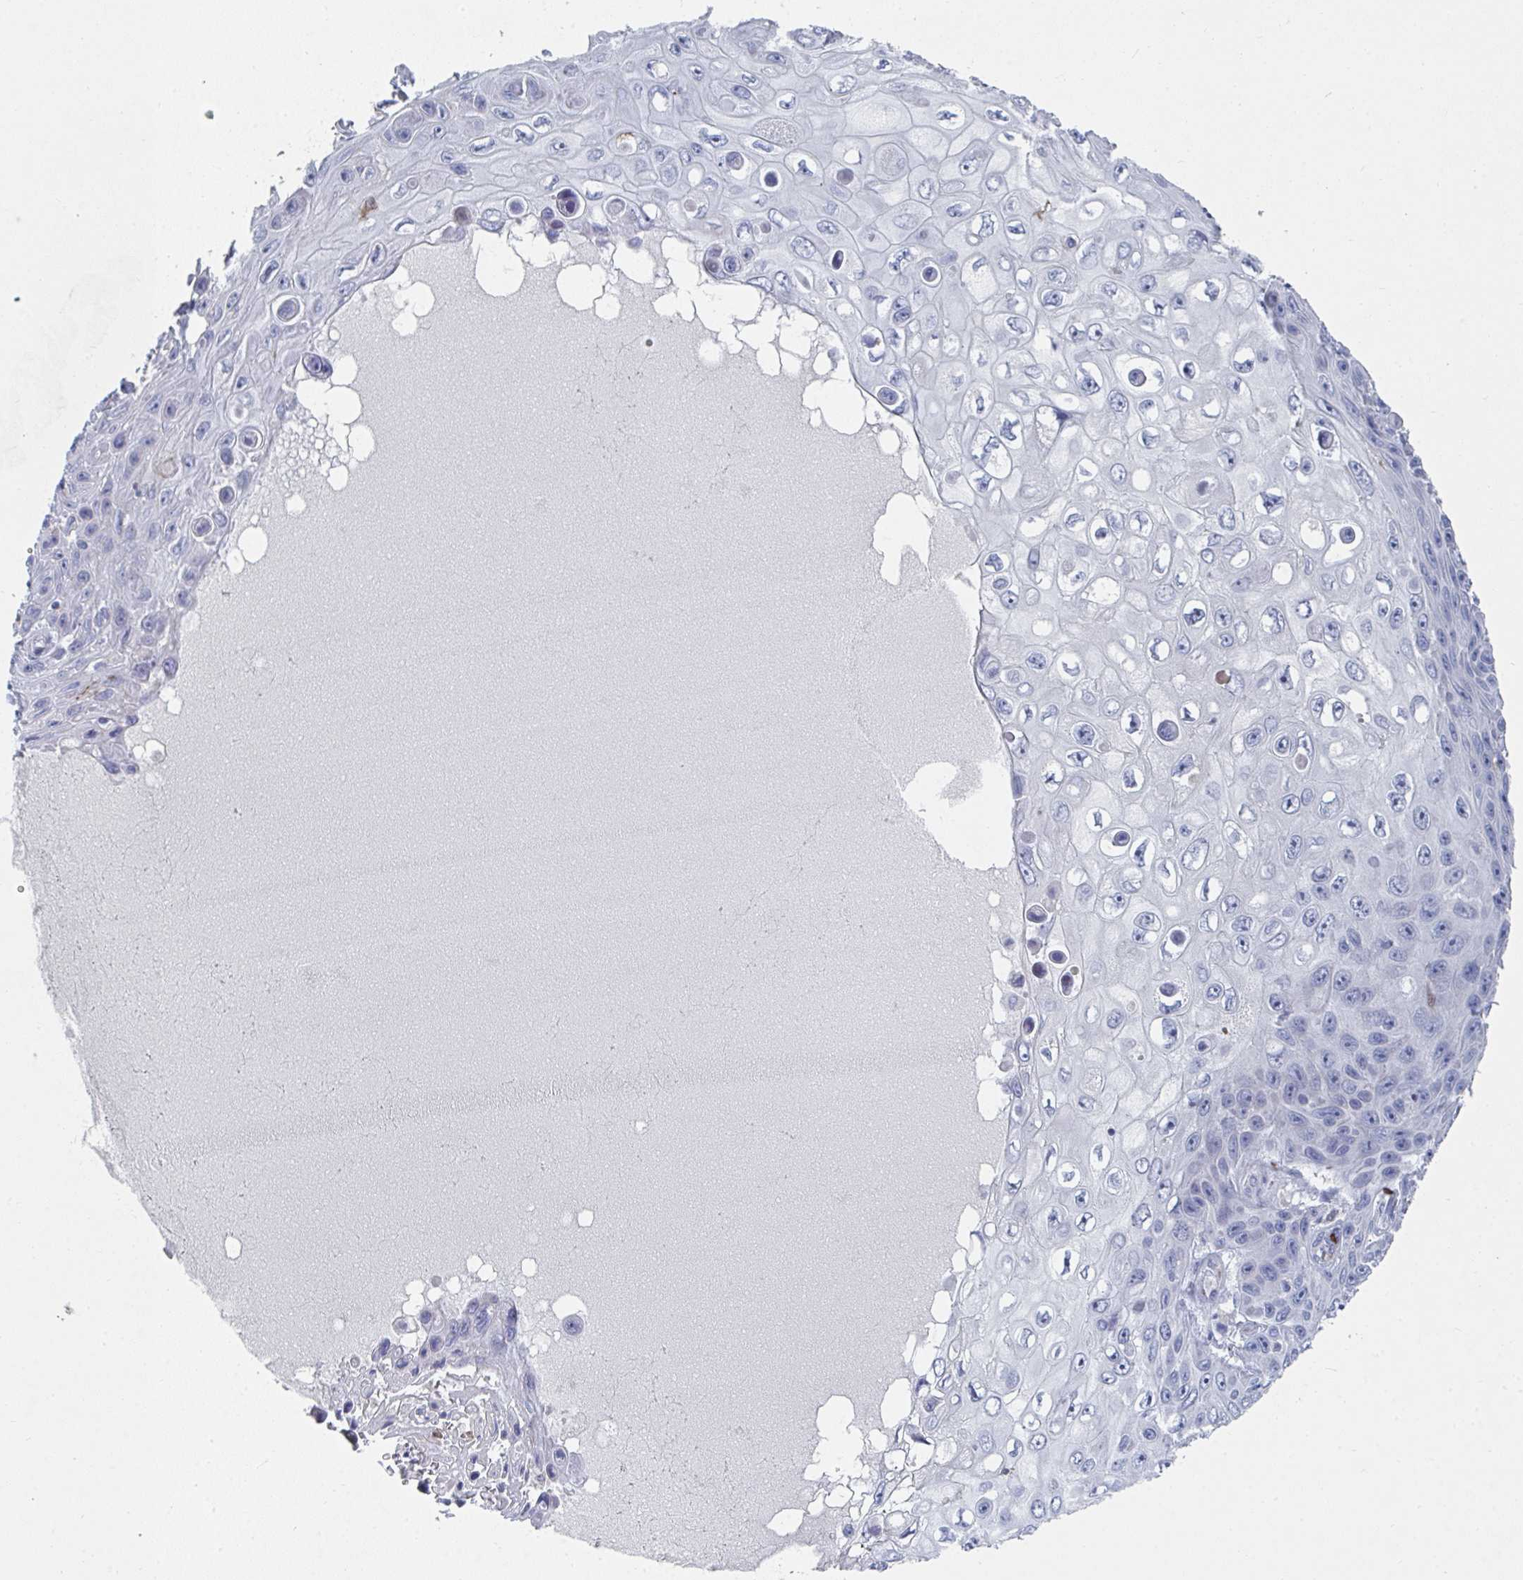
{"staining": {"intensity": "negative", "quantity": "none", "location": "none"}, "tissue": "skin cancer", "cell_type": "Tumor cells", "image_type": "cancer", "snomed": [{"axis": "morphology", "description": "Squamous cell carcinoma, NOS"}, {"axis": "topography", "description": "Skin"}], "caption": "The histopathology image reveals no staining of tumor cells in skin squamous cell carcinoma. (IHC, brightfield microscopy, high magnification).", "gene": "PSMG1", "patient": {"sex": "male", "age": 82}}